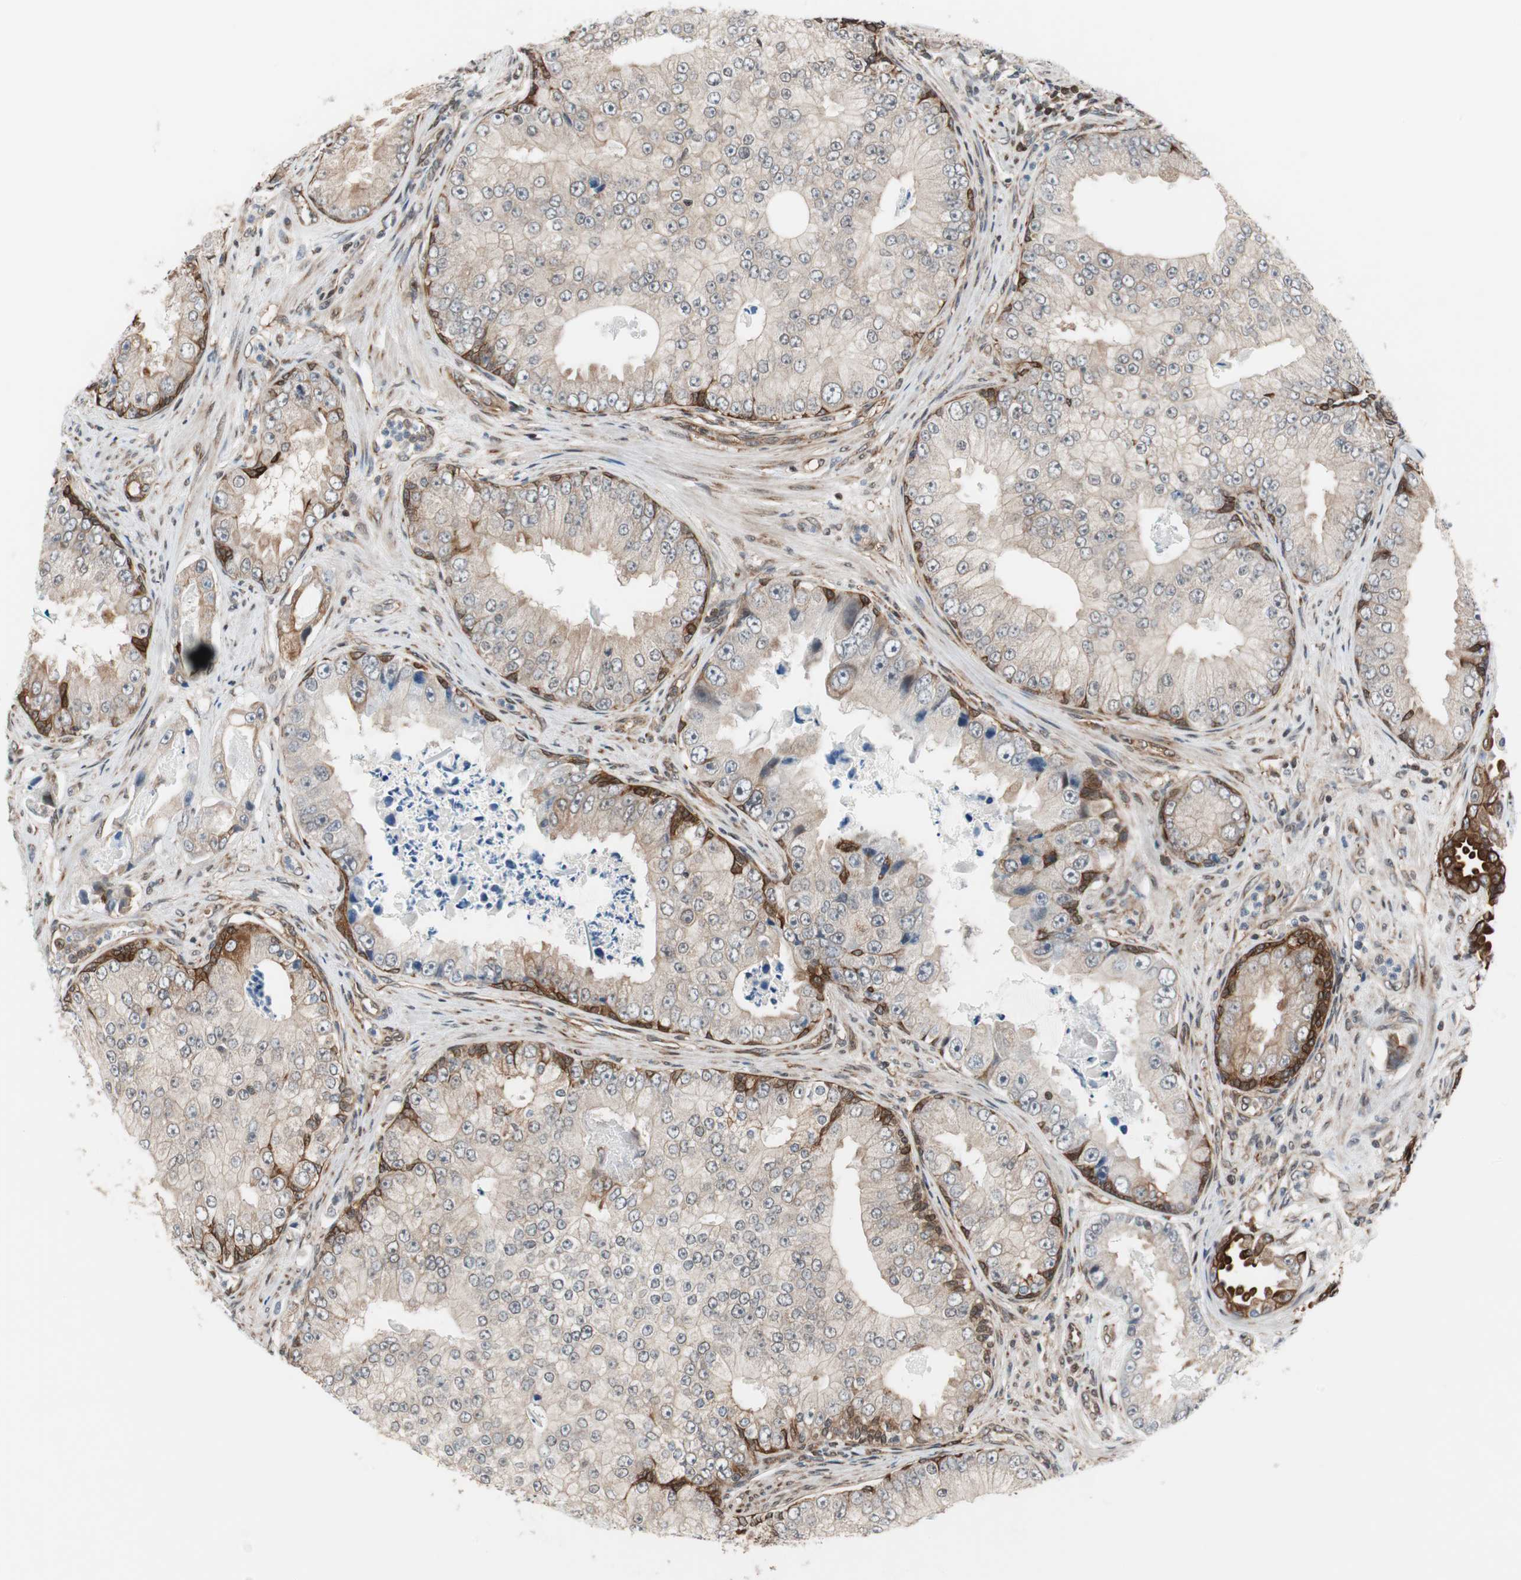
{"staining": {"intensity": "strong", "quantity": "<25%", "location": "cytoplasmic/membranous"}, "tissue": "prostate cancer", "cell_type": "Tumor cells", "image_type": "cancer", "snomed": [{"axis": "morphology", "description": "Adenocarcinoma, High grade"}, {"axis": "topography", "description": "Prostate"}], "caption": "Immunohistochemistry (IHC) image of neoplastic tissue: human prostate adenocarcinoma (high-grade) stained using immunohistochemistry (IHC) reveals medium levels of strong protein expression localized specifically in the cytoplasmic/membranous of tumor cells, appearing as a cytoplasmic/membranous brown color.", "gene": "ZNF512B", "patient": {"sex": "male", "age": 73}}